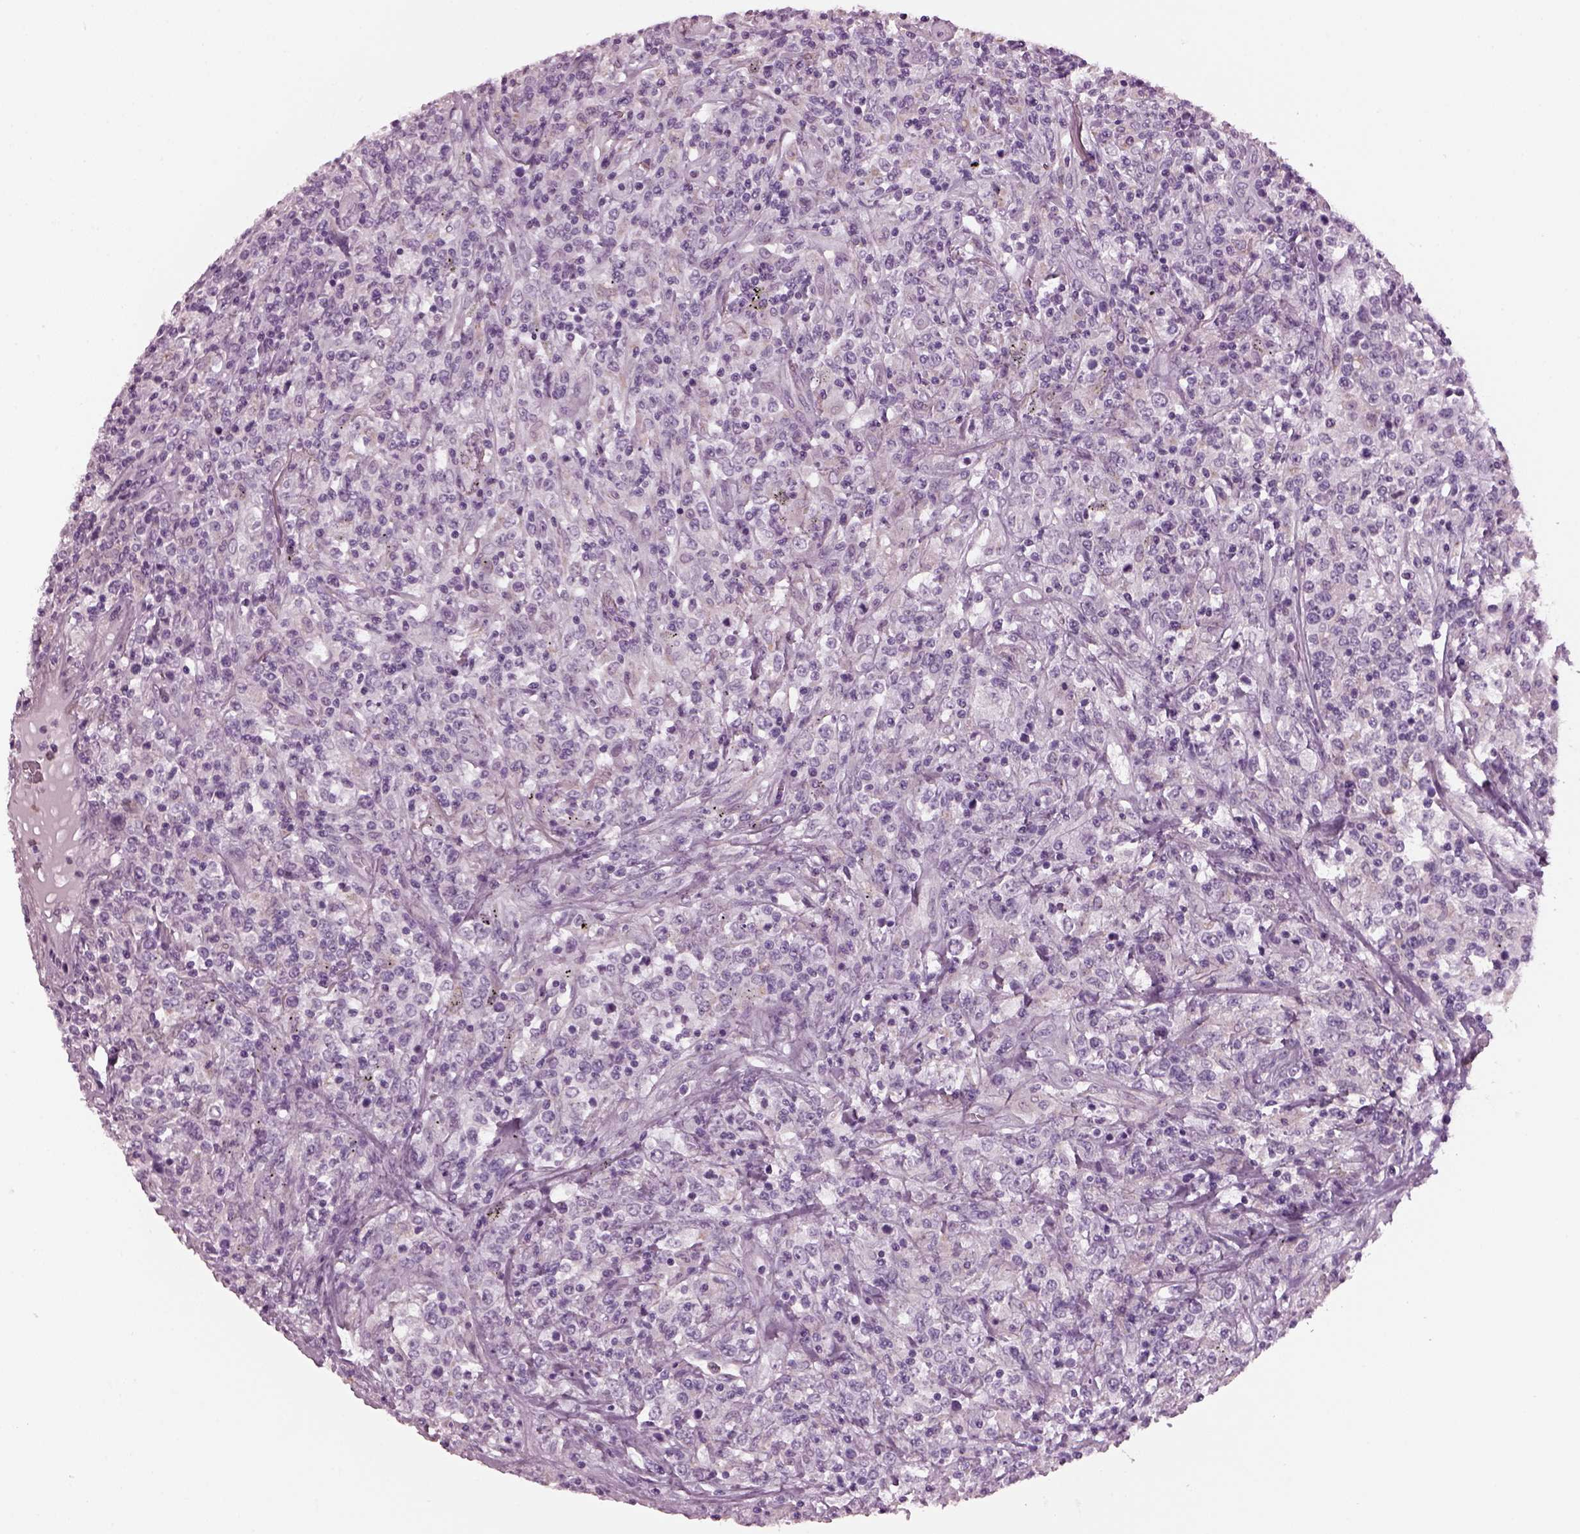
{"staining": {"intensity": "negative", "quantity": "none", "location": "none"}, "tissue": "lymphoma", "cell_type": "Tumor cells", "image_type": "cancer", "snomed": [{"axis": "morphology", "description": "Malignant lymphoma, non-Hodgkin's type, High grade"}, {"axis": "topography", "description": "Lung"}], "caption": "Histopathology image shows no significant protein staining in tumor cells of lymphoma.", "gene": "PRR9", "patient": {"sex": "male", "age": 79}}